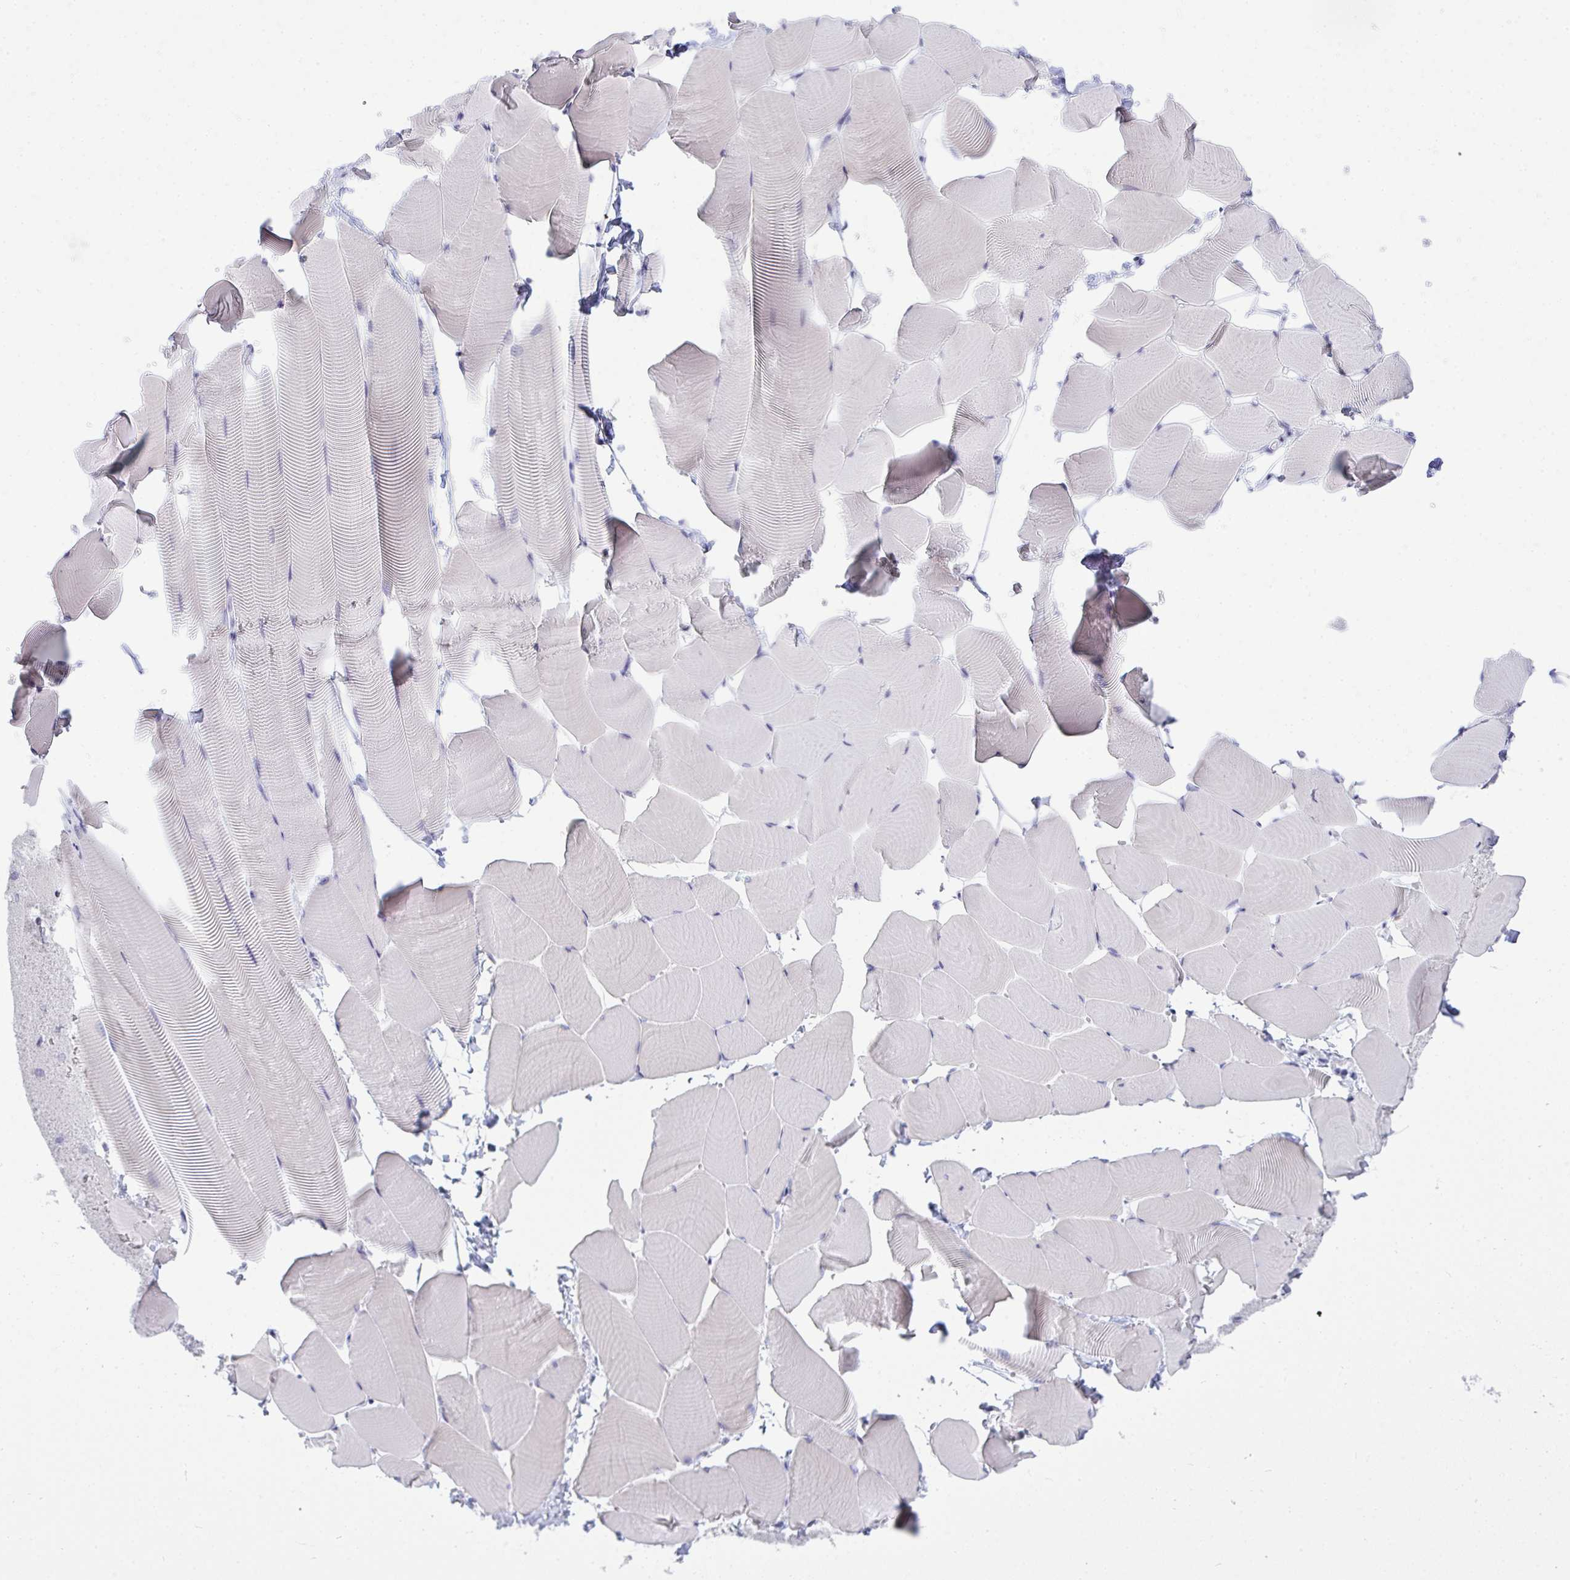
{"staining": {"intensity": "negative", "quantity": "none", "location": "none"}, "tissue": "skeletal muscle", "cell_type": "Myocytes", "image_type": "normal", "snomed": [{"axis": "morphology", "description": "Normal tissue, NOS"}, {"axis": "topography", "description": "Skeletal muscle"}], "caption": "Immunohistochemical staining of unremarkable human skeletal muscle shows no significant staining in myocytes.", "gene": "GSDMB", "patient": {"sex": "male", "age": 25}}